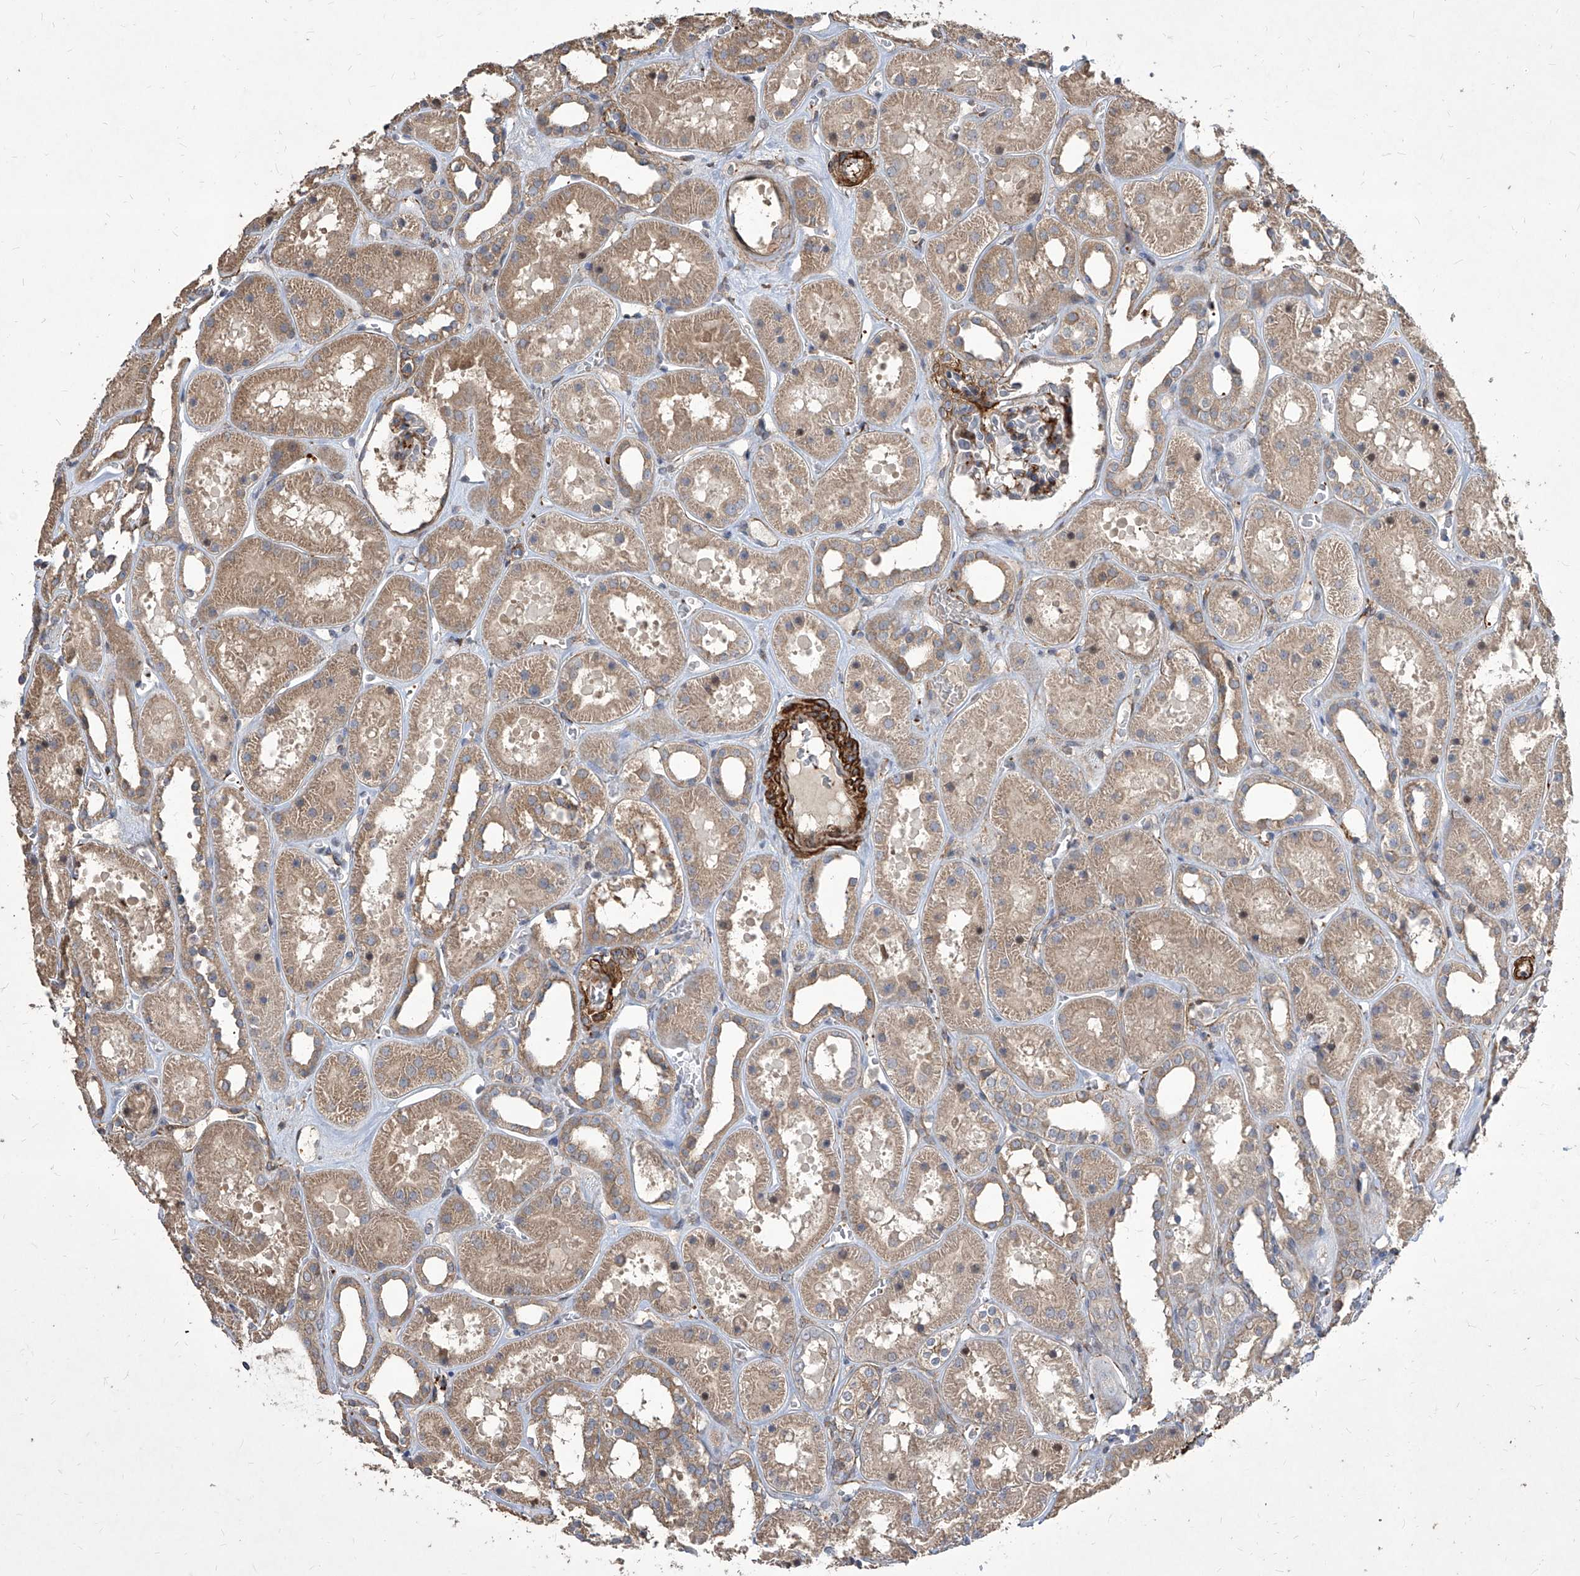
{"staining": {"intensity": "moderate", "quantity": "<25%", "location": "cytoplasmic/membranous"}, "tissue": "kidney", "cell_type": "Cells in glomeruli", "image_type": "normal", "snomed": [{"axis": "morphology", "description": "Normal tissue, NOS"}, {"axis": "topography", "description": "Kidney"}], "caption": "The micrograph displays a brown stain indicating the presence of a protein in the cytoplasmic/membranous of cells in glomeruli in kidney. The protein of interest is stained brown, and the nuclei are stained in blue (DAB (3,3'-diaminobenzidine) IHC with brightfield microscopy, high magnification).", "gene": "FAM83B", "patient": {"sex": "female", "age": 41}}